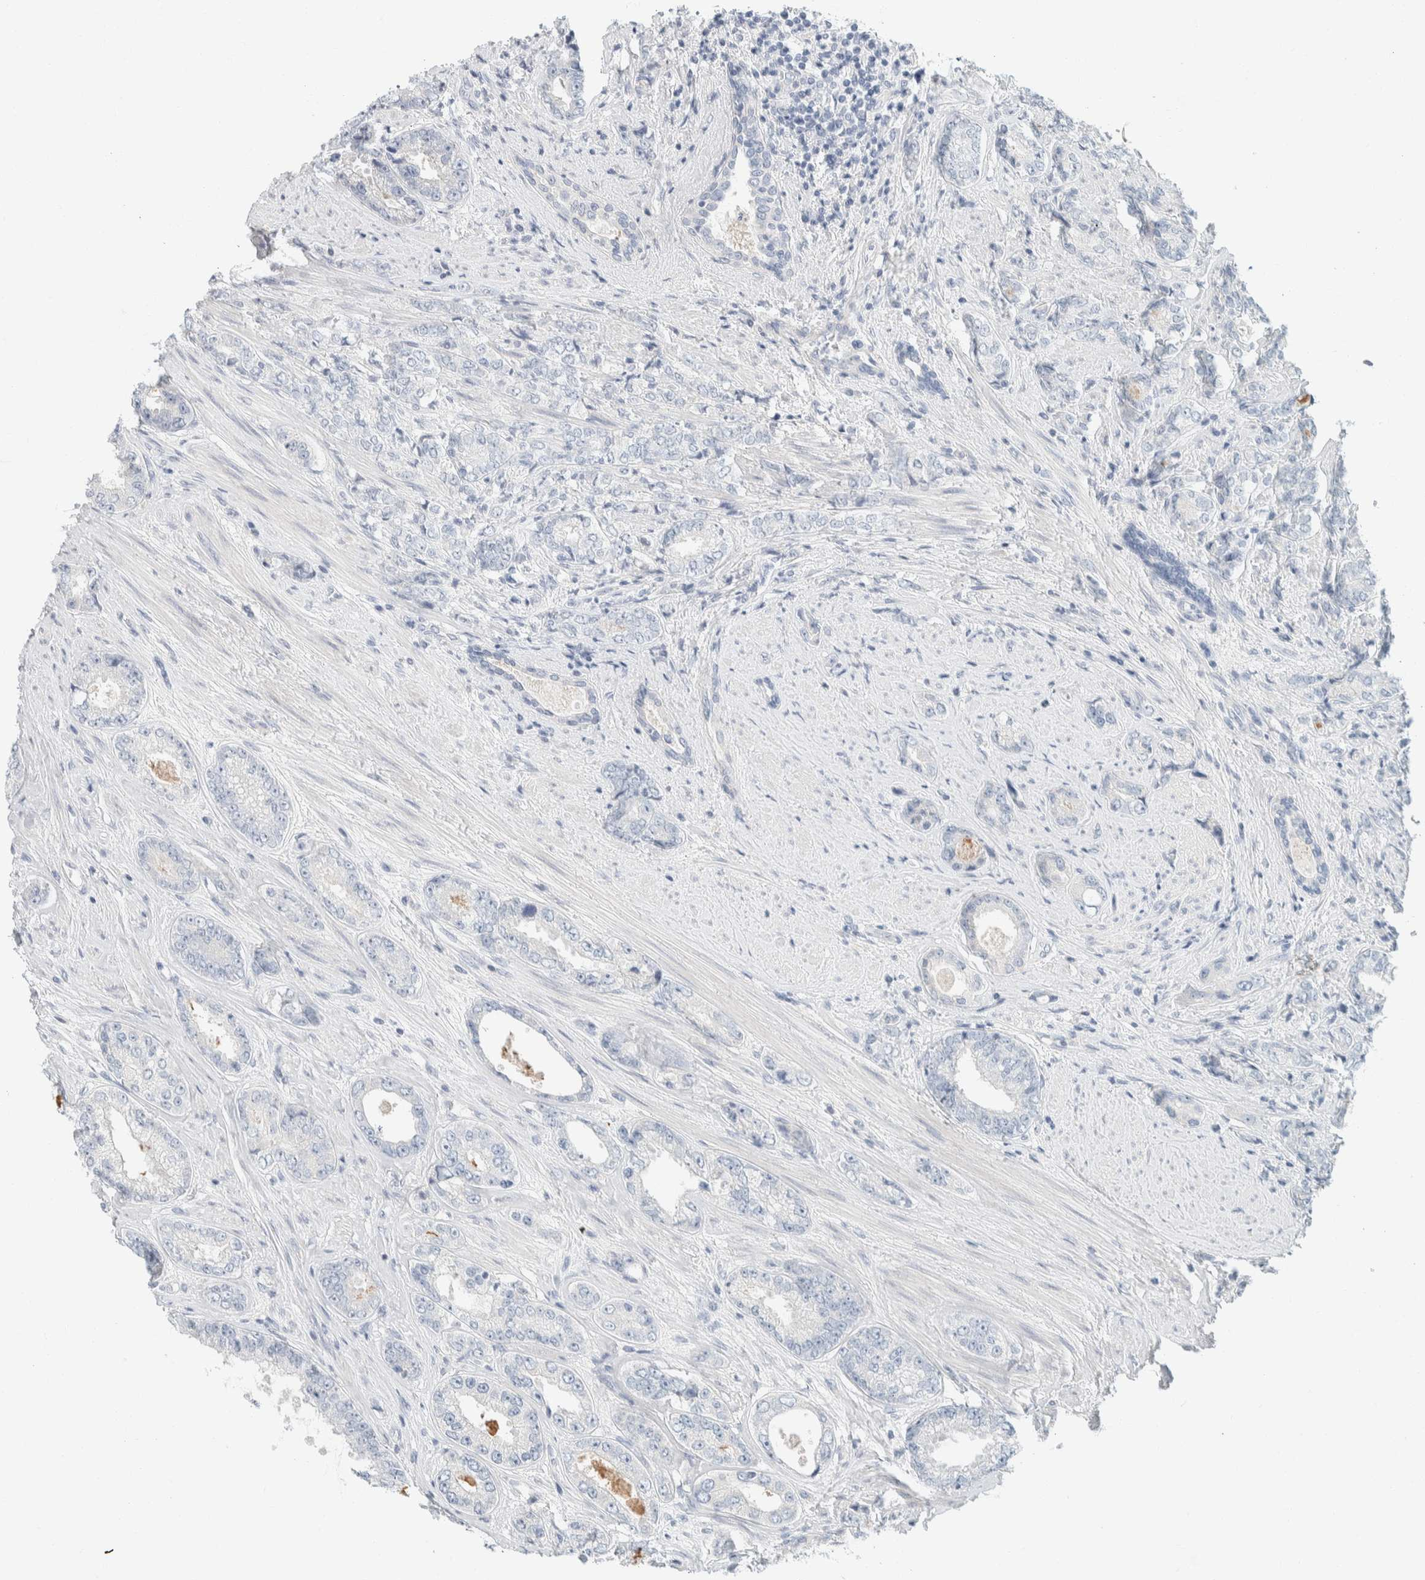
{"staining": {"intensity": "negative", "quantity": "none", "location": "none"}, "tissue": "prostate cancer", "cell_type": "Tumor cells", "image_type": "cancer", "snomed": [{"axis": "morphology", "description": "Adenocarcinoma, High grade"}, {"axis": "topography", "description": "Prostate"}], "caption": "High power microscopy micrograph of an immunohistochemistry photomicrograph of prostate cancer (high-grade adenocarcinoma), revealing no significant positivity in tumor cells.", "gene": "ALOX12B", "patient": {"sex": "male", "age": 61}}